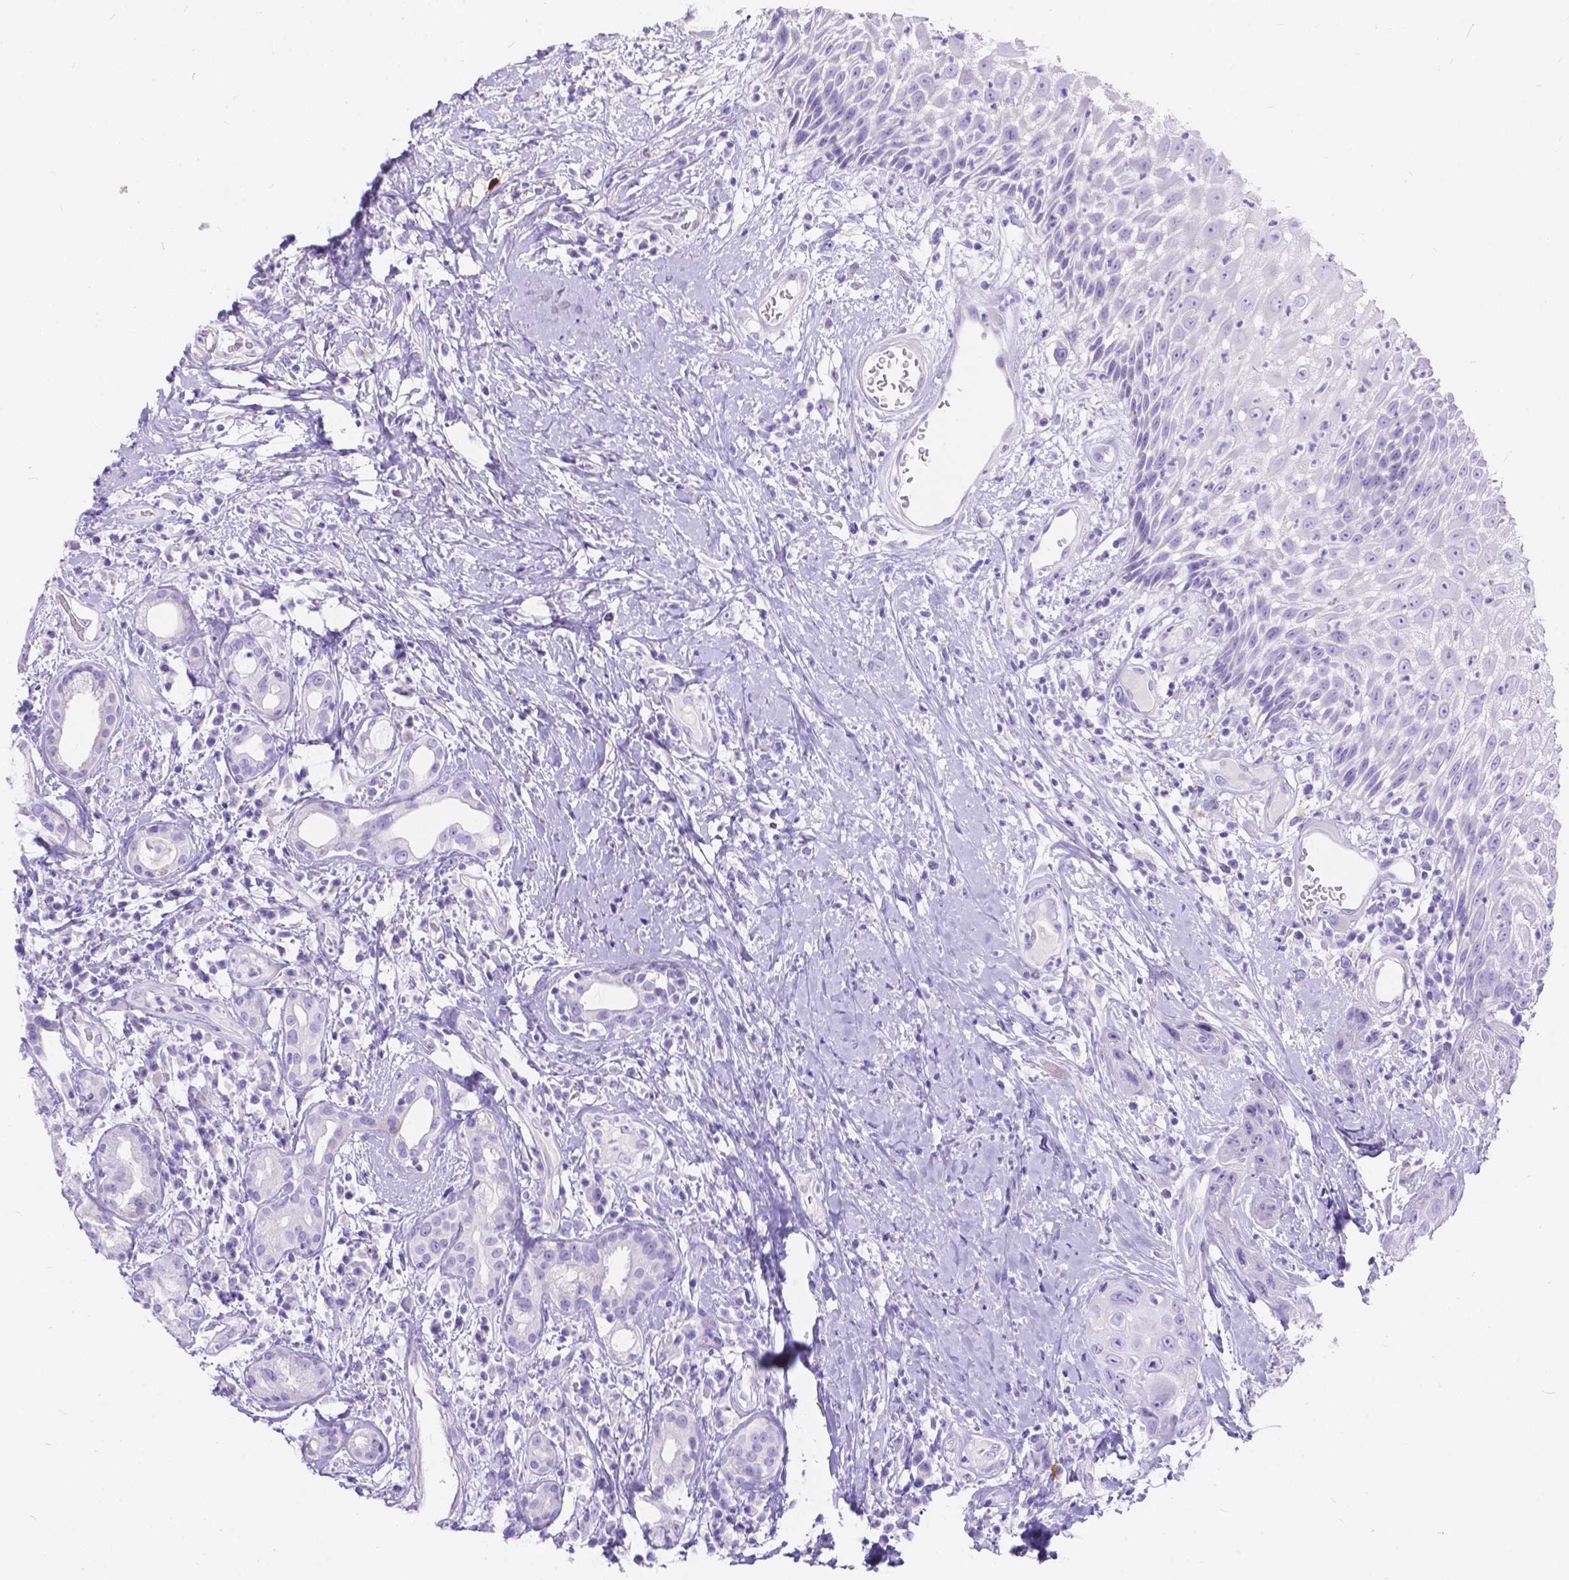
{"staining": {"intensity": "negative", "quantity": "none", "location": "none"}, "tissue": "head and neck cancer", "cell_type": "Tumor cells", "image_type": "cancer", "snomed": [{"axis": "morphology", "description": "Squamous cell carcinoma, NOS"}, {"axis": "topography", "description": "Head-Neck"}], "caption": "Image shows no protein staining in tumor cells of head and neck cancer tissue. (IHC, brightfield microscopy, high magnification).", "gene": "KLHL10", "patient": {"sex": "male", "age": 57}}